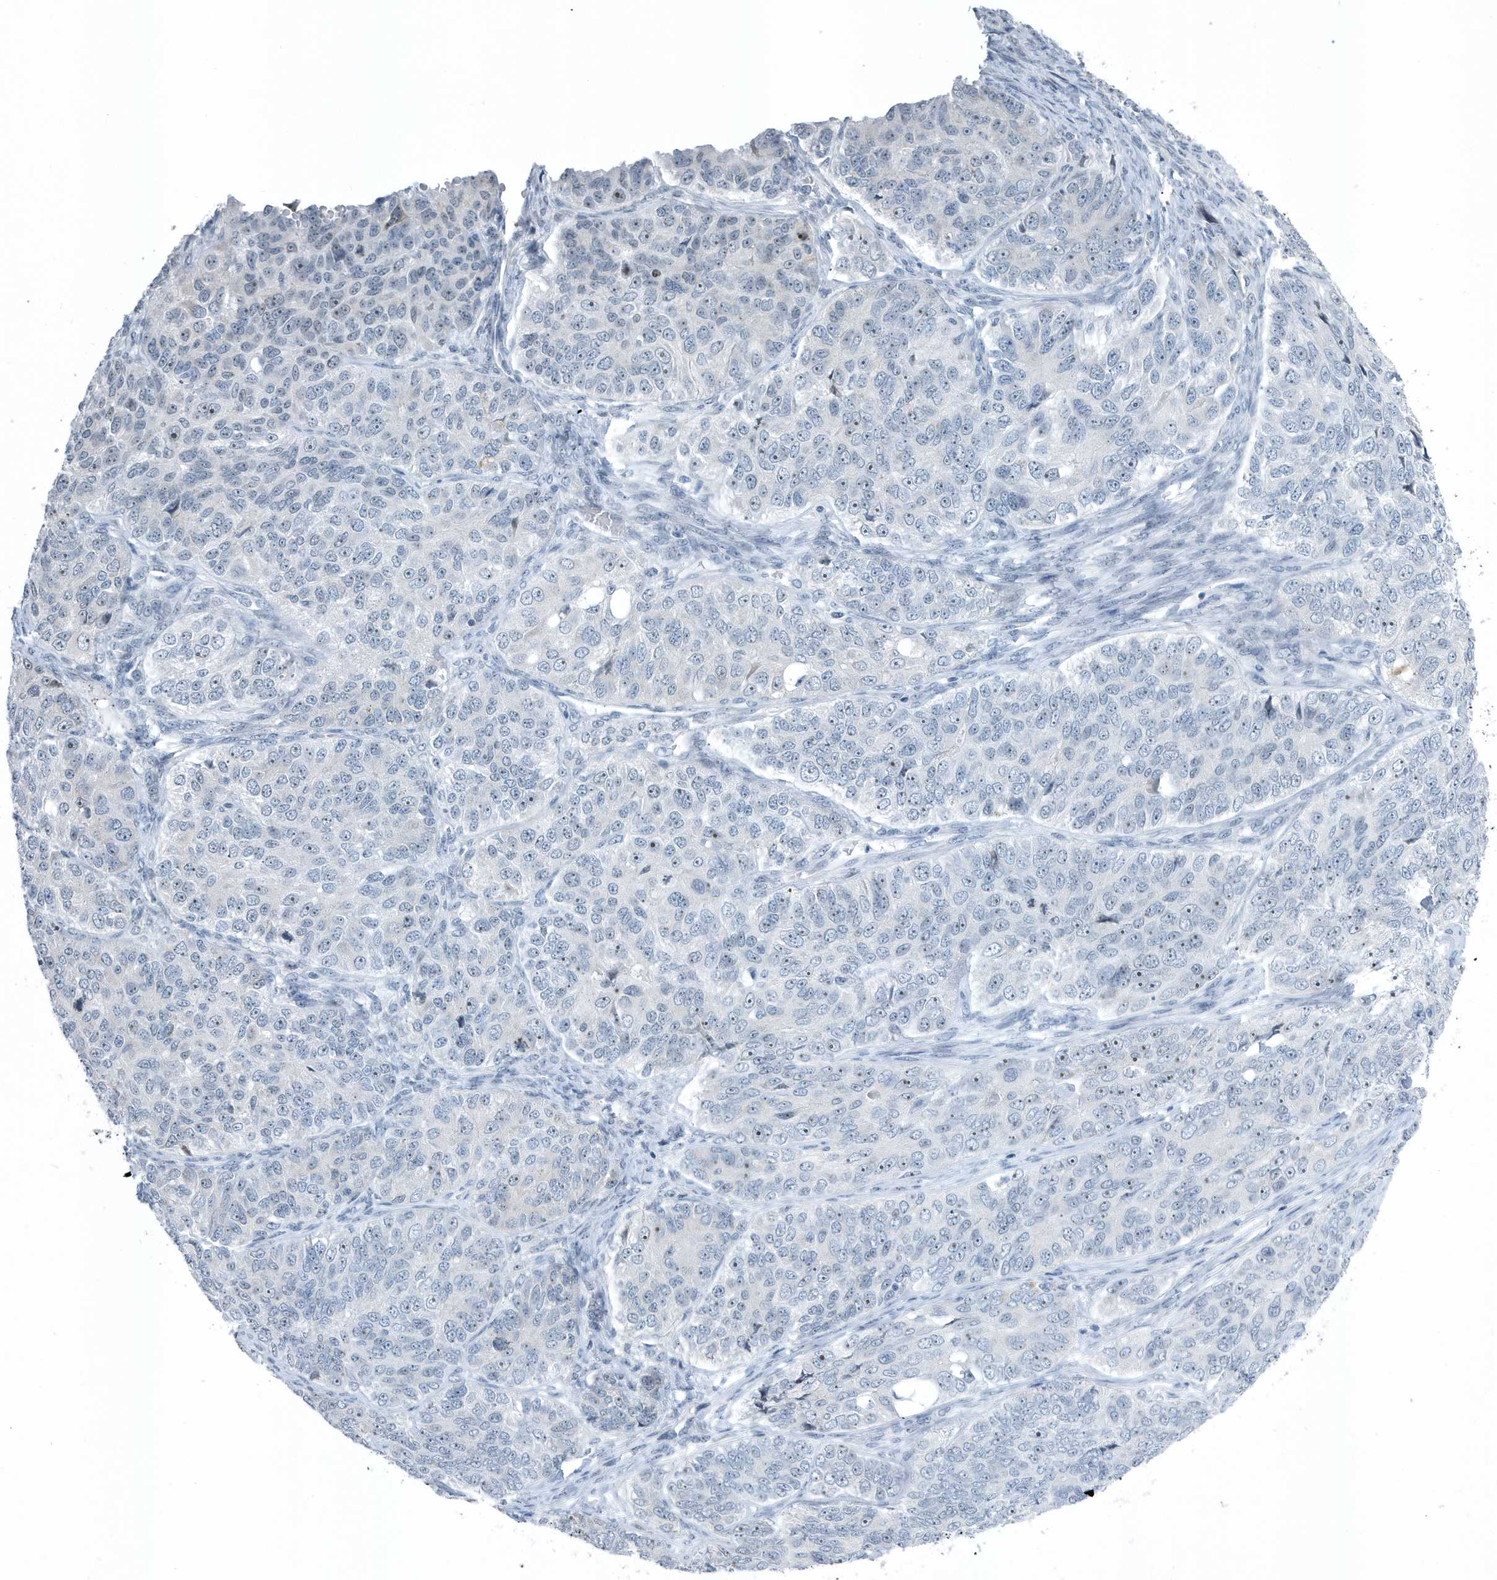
{"staining": {"intensity": "moderate", "quantity": "<25%", "location": "nuclear"}, "tissue": "ovarian cancer", "cell_type": "Tumor cells", "image_type": "cancer", "snomed": [{"axis": "morphology", "description": "Carcinoma, endometroid"}, {"axis": "topography", "description": "Ovary"}], "caption": "High-power microscopy captured an immunohistochemistry photomicrograph of endometroid carcinoma (ovarian), revealing moderate nuclear expression in approximately <25% of tumor cells.", "gene": "RPF2", "patient": {"sex": "female", "age": 51}}